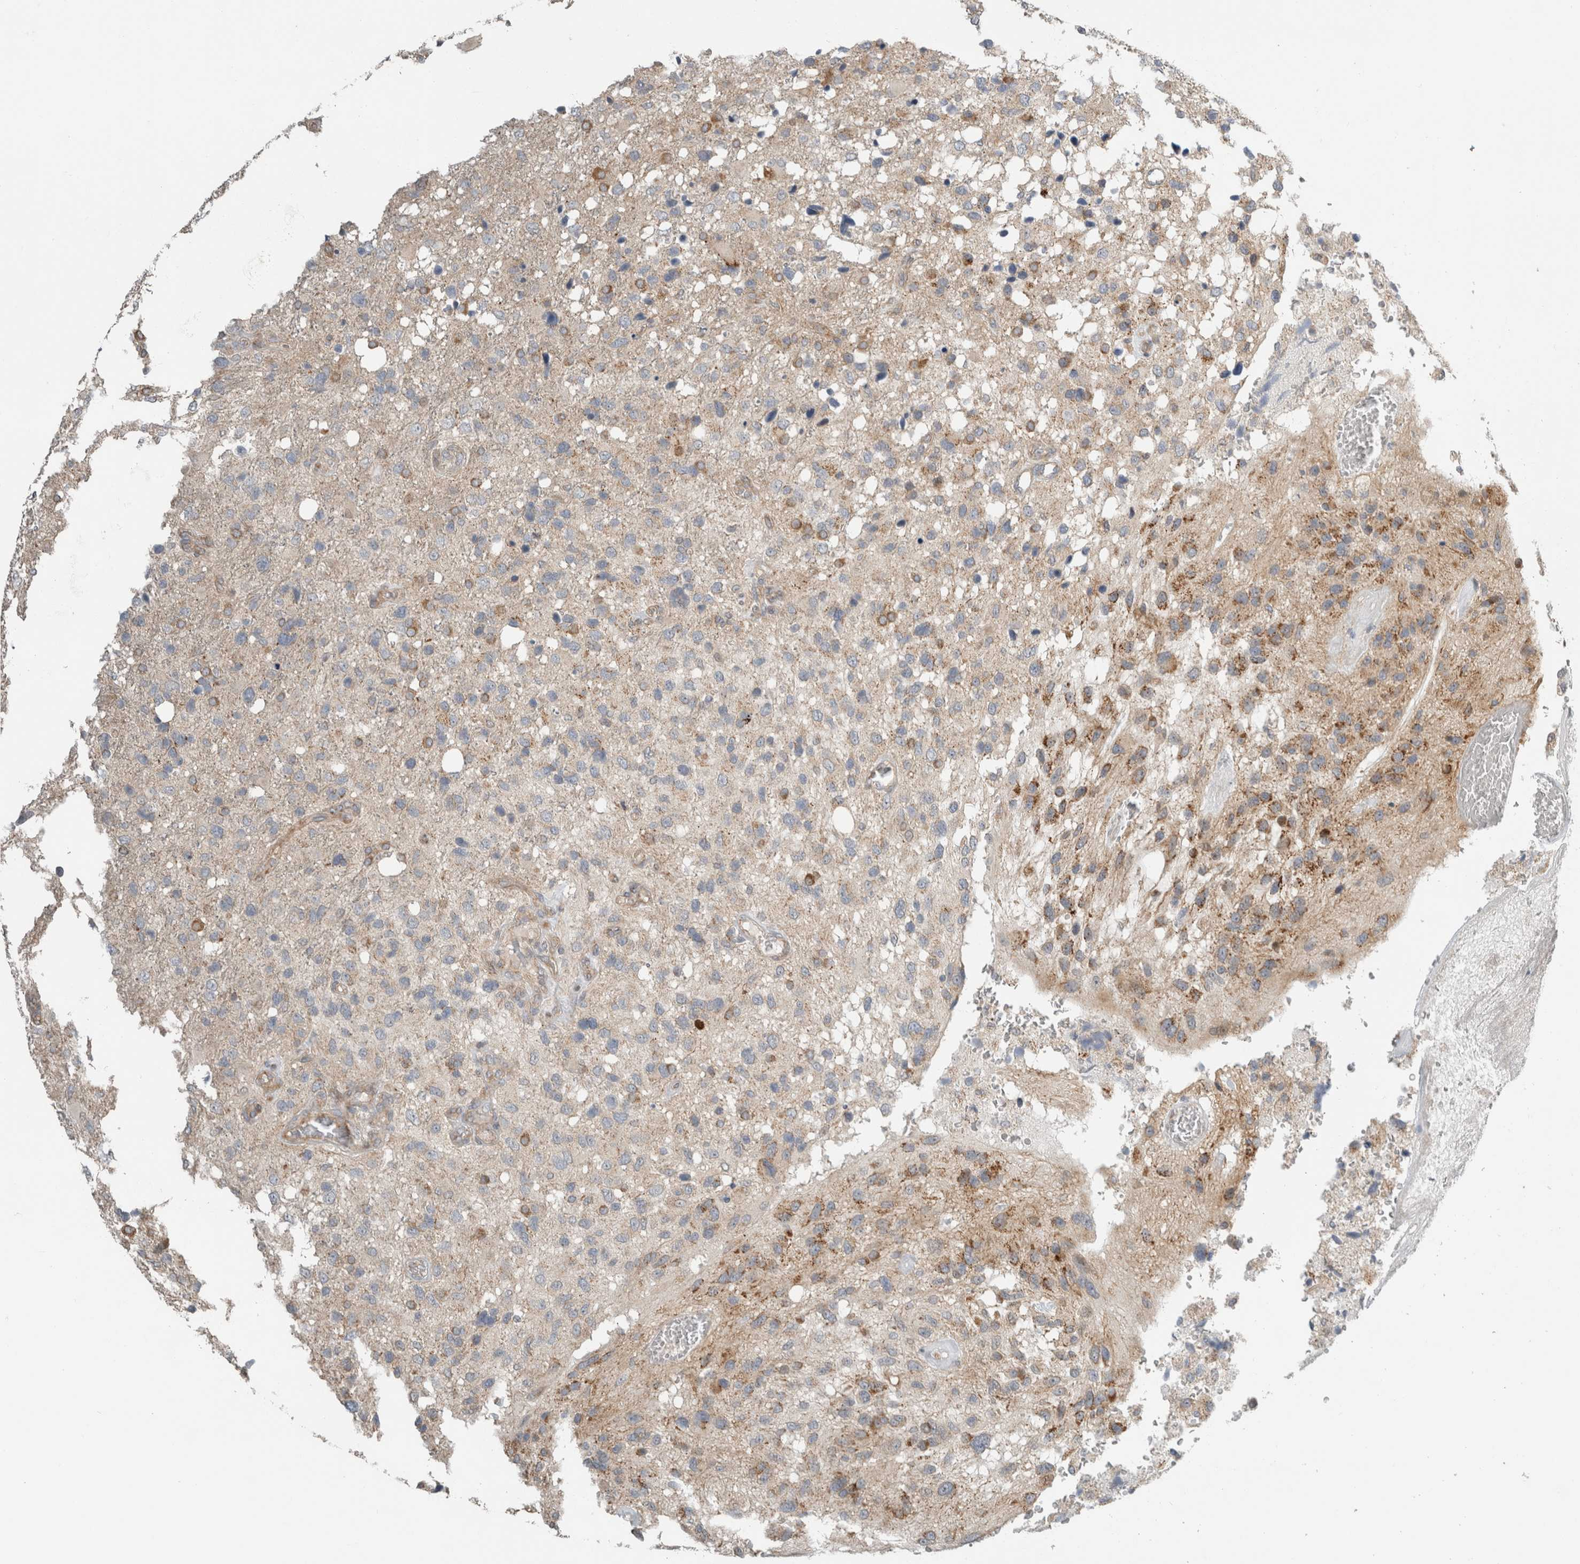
{"staining": {"intensity": "moderate", "quantity": "25%-75%", "location": "cytoplasmic/membranous"}, "tissue": "glioma", "cell_type": "Tumor cells", "image_type": "cancer", "snomed": [{"axis": "morphology", "description": "Glioma, malignant, High grade"}, {"axis": "topography", "description": "Brain"}], "caption": "Moderate cytoplasmic/membranous positivity for a protein is appreciated in about 25%-75% of tumor cells of glioma using immunohistochemistry.", "gene": "KPNA5", "patient": {"sex": "female", "age": 58}}